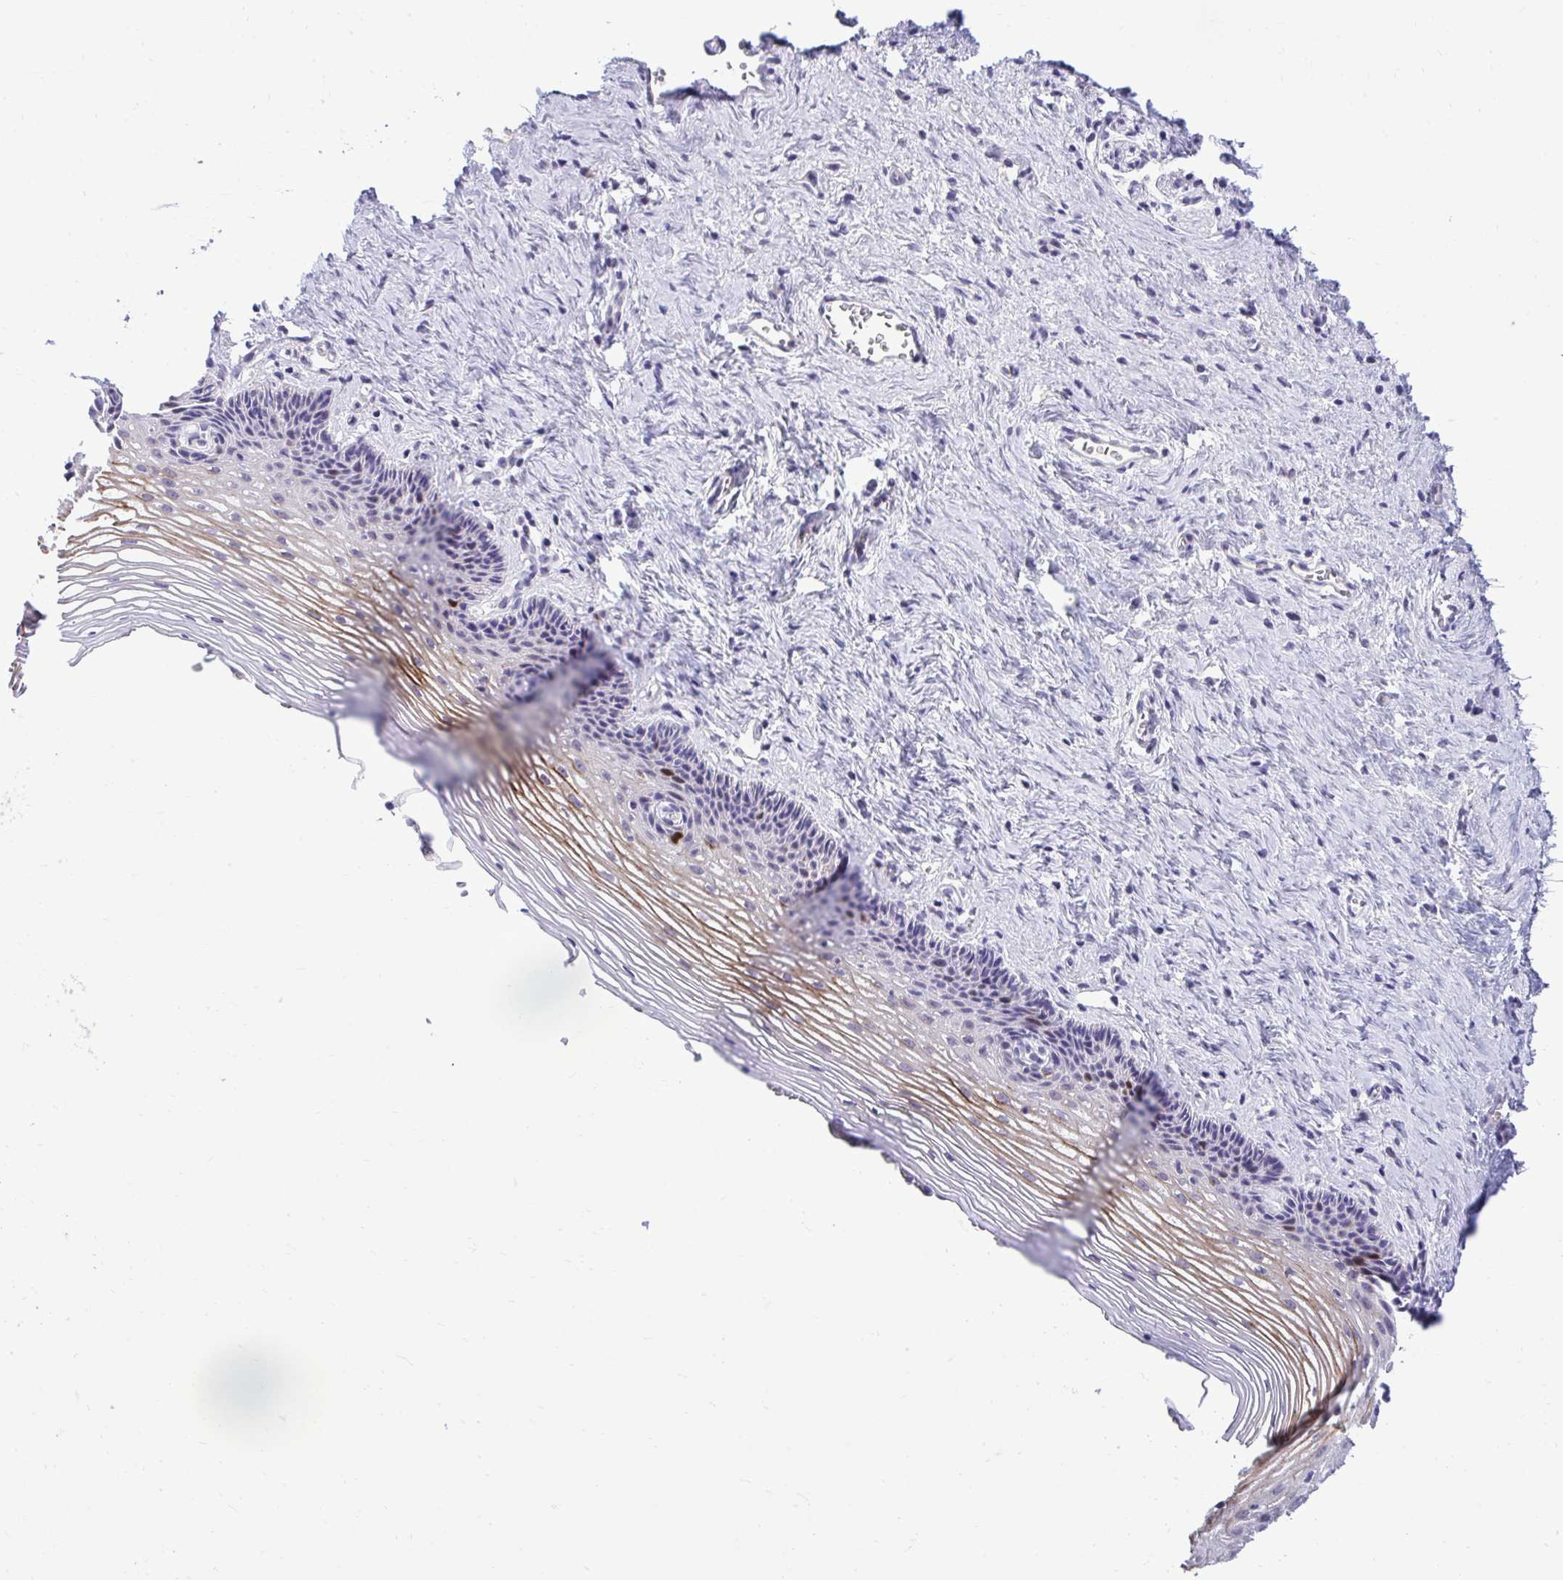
{"staining": {"intensity": "strong", "quantity": "<25%", "location": "cytoplasmic/membranous,nuclear"}, "tissue": "vagina", "cell_type": "Squamous epithelial cells", "image_type": "normal", "snomed": [{"axis": "morphology", "description": "Normal tissue, NOS"}, {"axis": "topography", "description": "Vagina"}, {"axis": "topography", "description": "Cervix"}], "caption": "A brown stain labels strong cytoplasmic/membranous,nuclear expression of a protein in squamous epithelial cells of unremarkable human vagina.", "gene": "CDC20", "patient": {"sex": "female", "age": 37}}